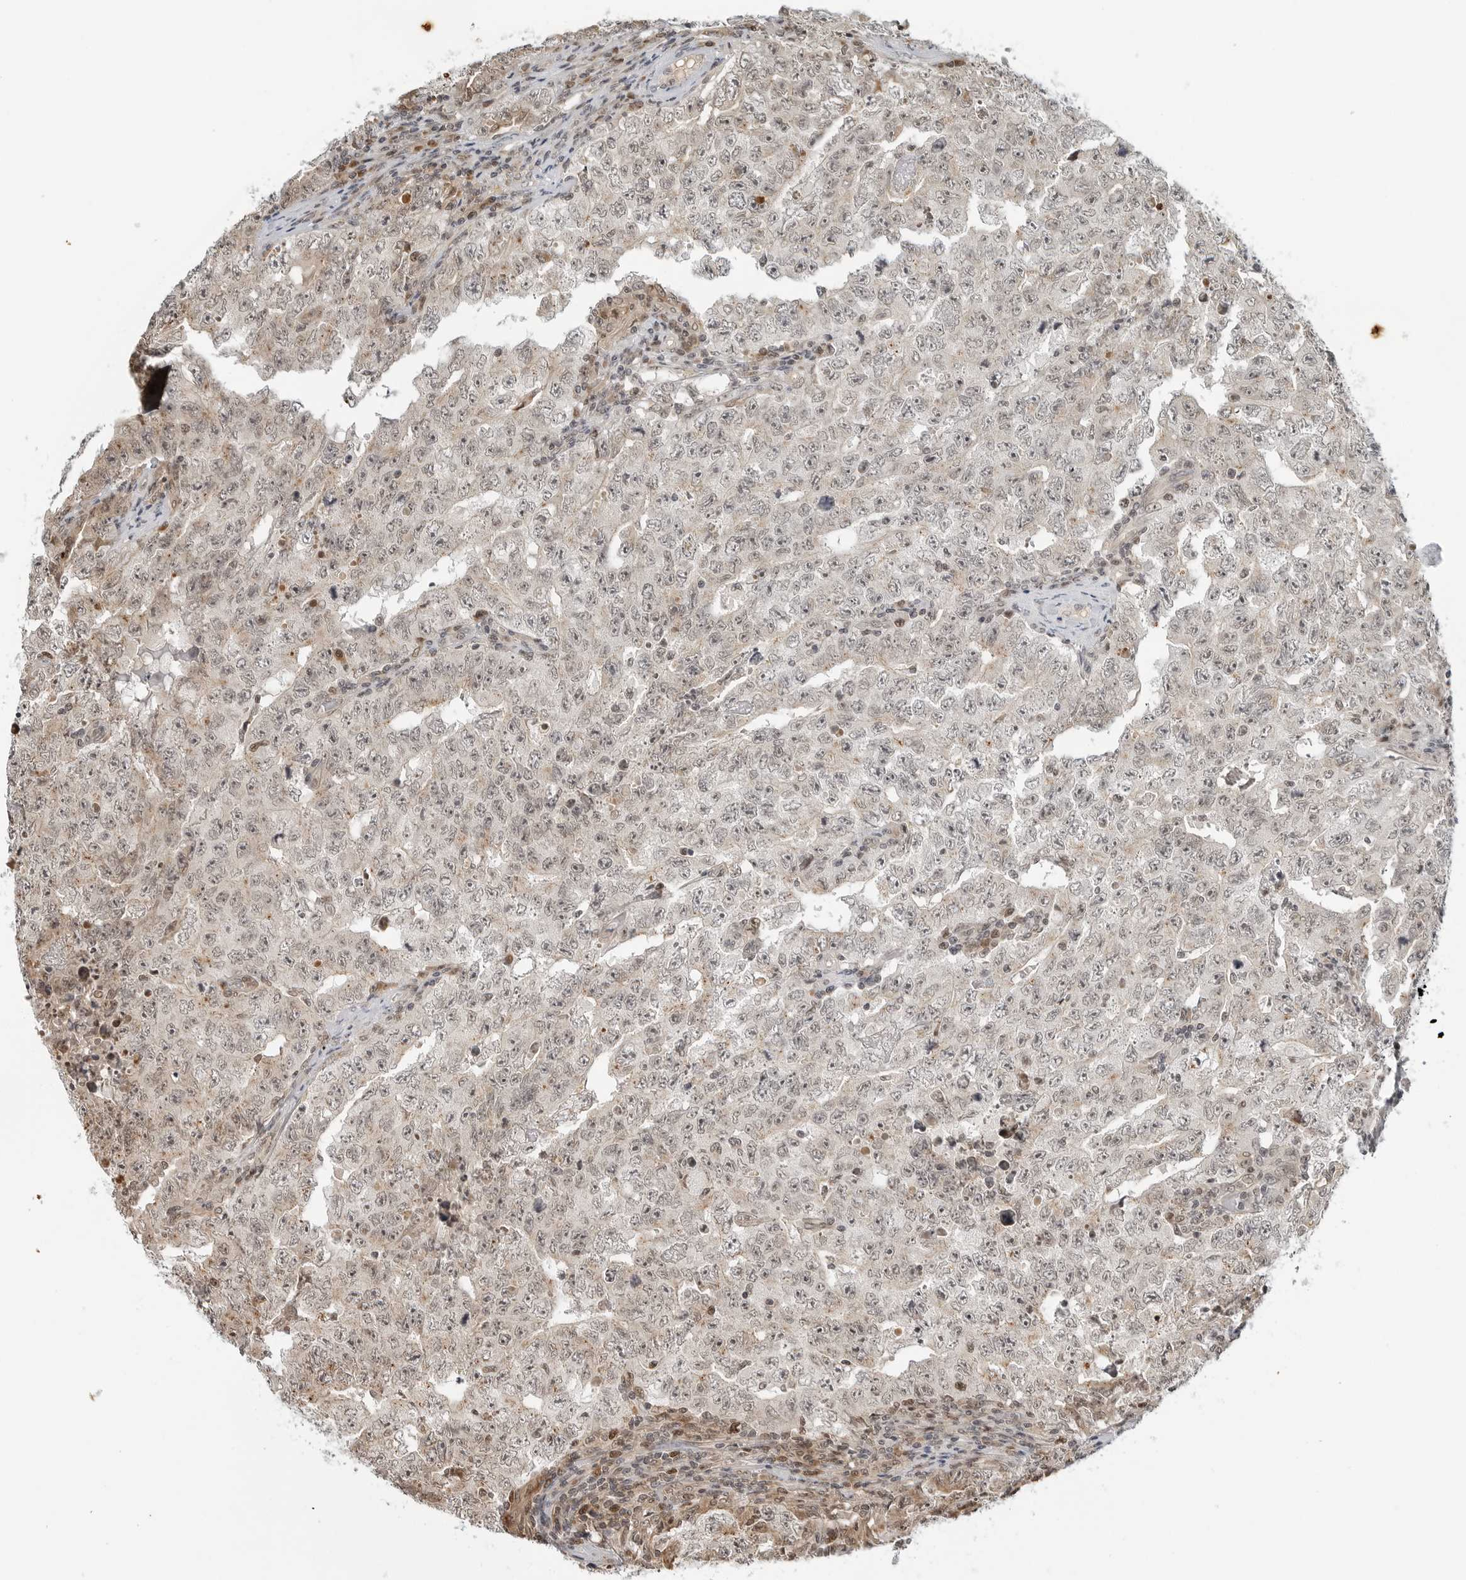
{"staining": {"intensity": "negative", "quantity": "none", "location": "none"}, "tissue": "testis cancer", "cell_type": "Tumor cells", "image_type": "cancer", "snomed": [{"axis": "morphology", "description": "Carcinoma, Embryonal, NOS"}, {"axis": "topography", "description": "Testis"}], "caption": "An image of testis embryonal carcinoma stained for a protein displays no brown staining in tumor cells. (Stains: DAB (3,3'-diaminobenzidine) immunohistochemistry with hematoxylin counter stain, Microscopy: brightfield microscopy at high magnification).", "gene": "TIPRL", "patient": {"sex": "male", "age": 26}}